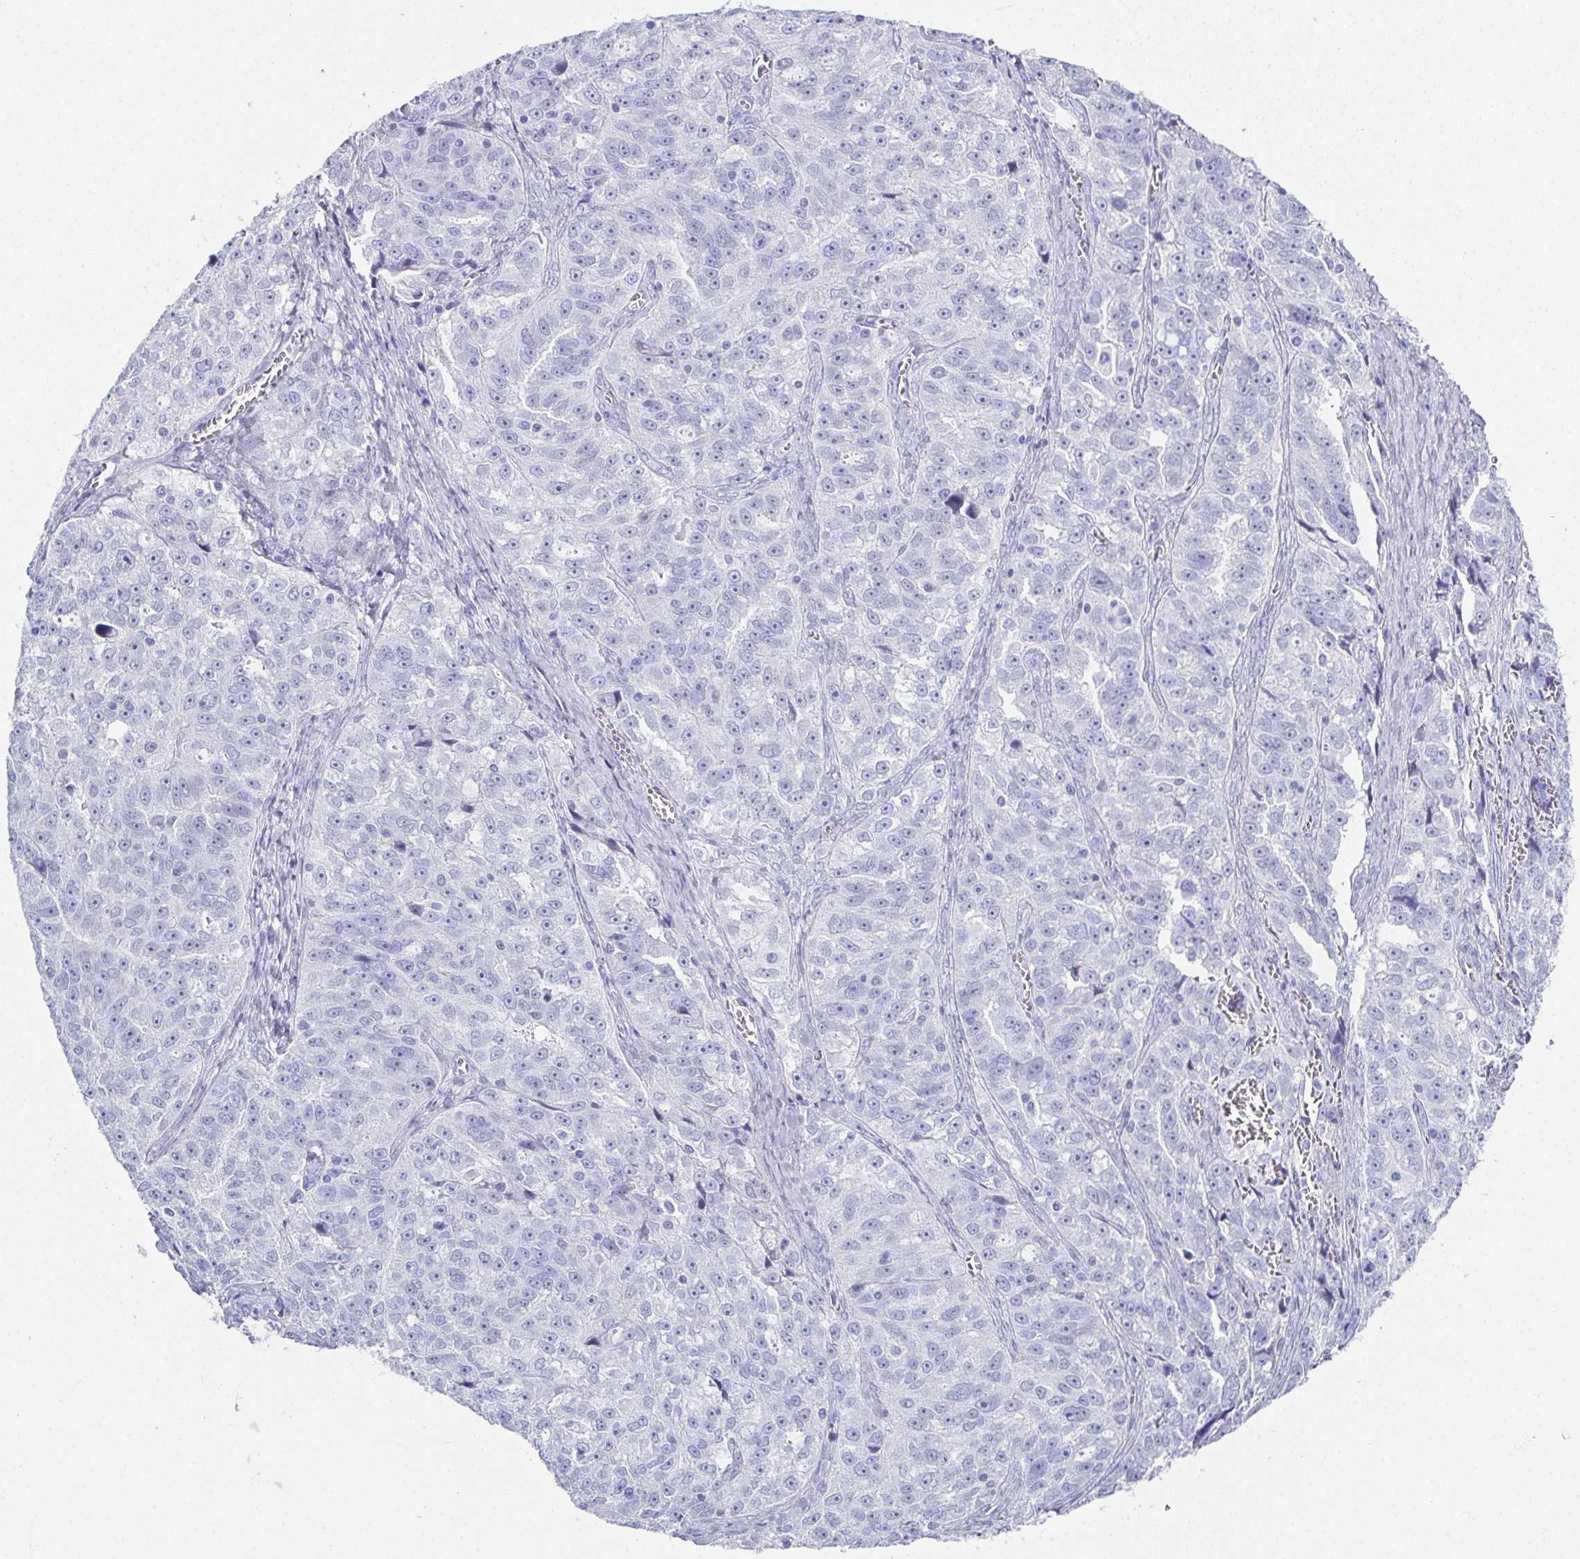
{"staining": {"intensity": "negative", "quantity": "none", "location": "none"}, "tissue": "ovarian cancer", "cell_type": "Tumor cells", "image_type": "cancer", "snomed": [{"axis": "morphology", "description": "Cystadenocarcinoma, serous, NOS"}, {"axis": "topography", "description": "Ovary"}], "caption": "A micrograph of human ovarian serous cystadenocarcinoma is negative for staining in tumor cells.", "gene": "SYCP1", "patient": {"sex": "female", "age": 51}}